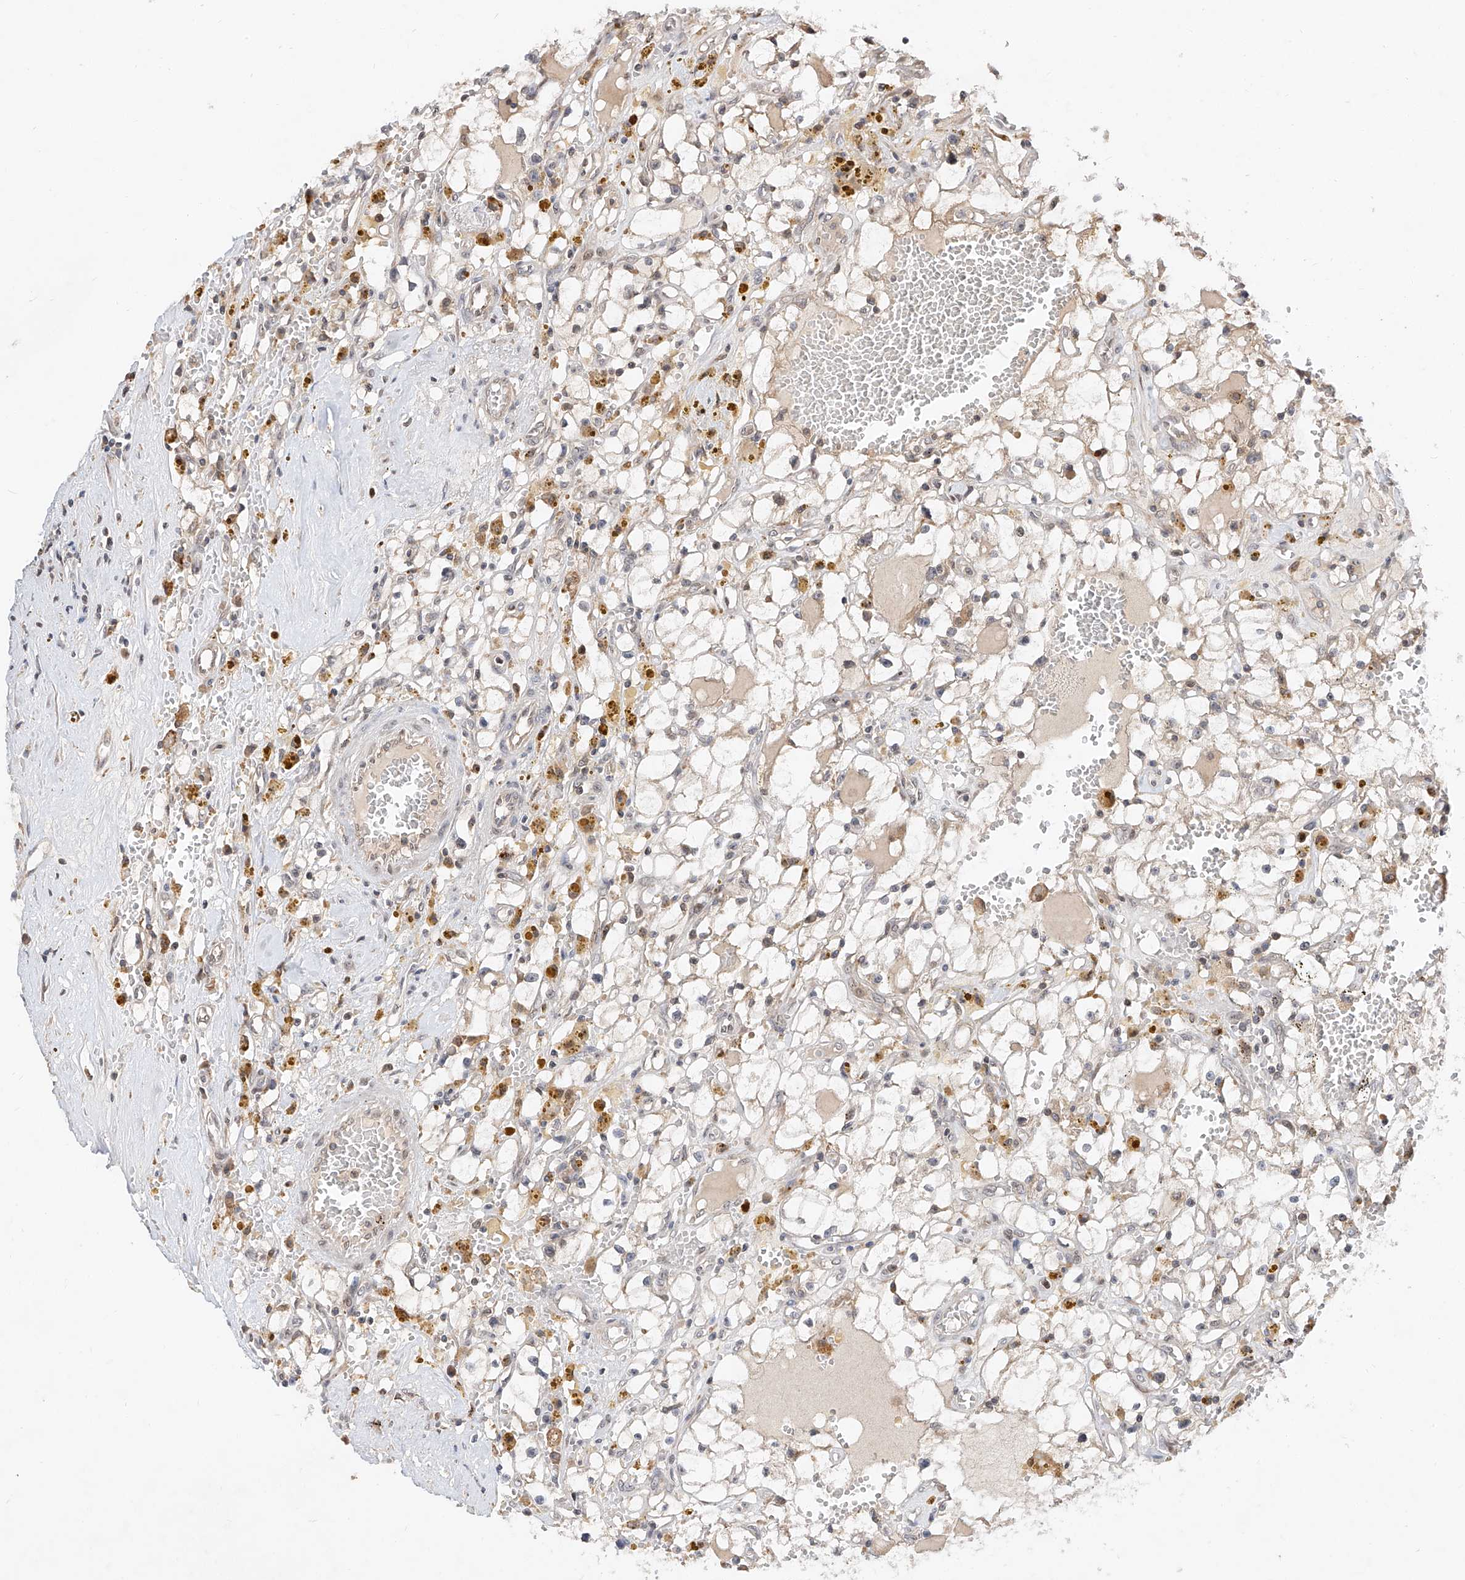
{"staining": {"intensity": "negative", "quantity": "none", "location": "none"}, "tissue": "renal cancer", "cell_type": "Tumor cells", "image_type": "cancer", "snomed": [{"axis": "morphology", "description": "Adenocarcinoma, NOS"}, {"axis": "topography", "description": "Kidney"}], "caption": "This is an immunohistochemistry (IHC) image of renal cancer (adenocarcinoma). There is no expression in tumor cells.", "gene": "DIRAS3", "patient": {"sex": "male", "age": 56}}